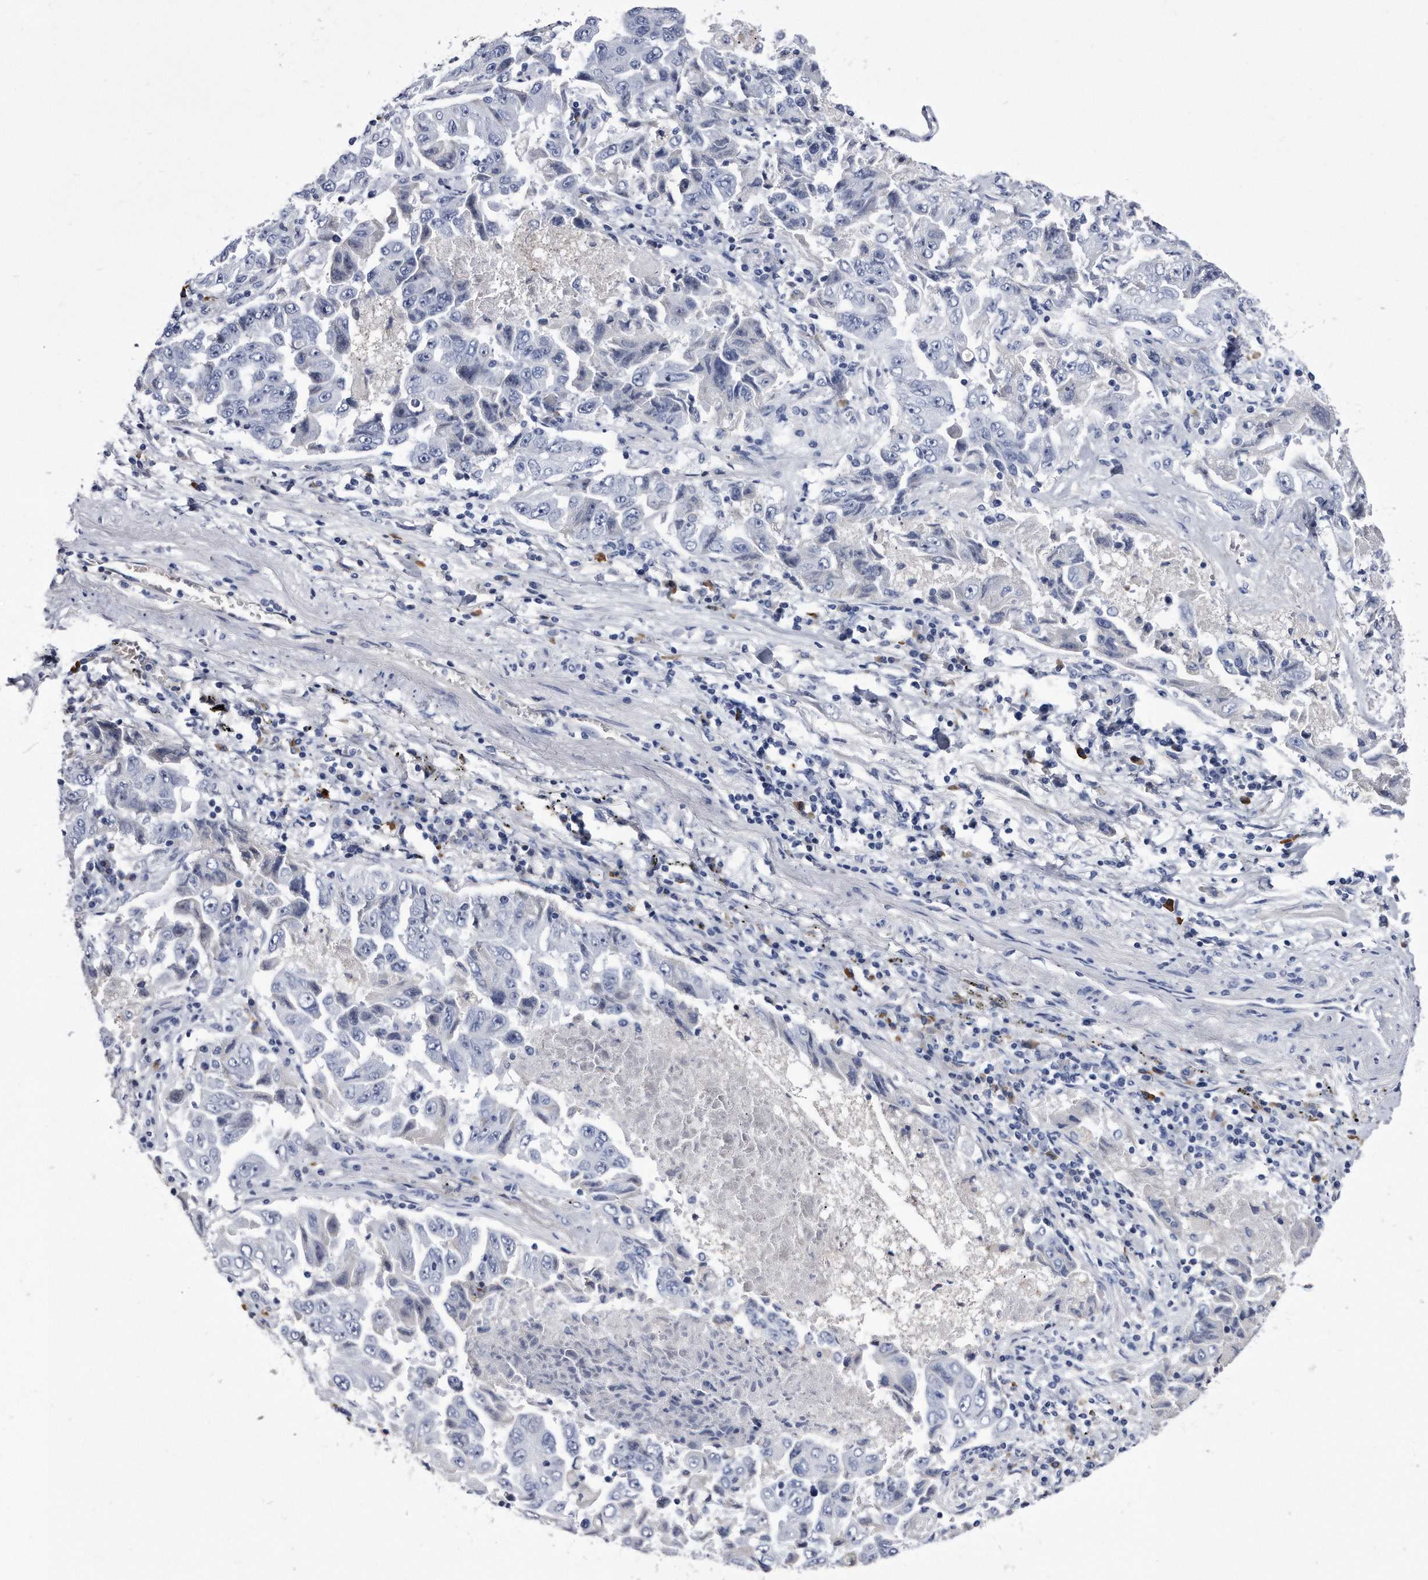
{"staining": {"intensity": "negative", "quantity": "none", "location": "none"}, "tissue": "lung cancer", "cell_type": "Tumor cells", "image_type": "cancer", "snomed": [{"axis": "morphology", "description": "Adenocarcinoma, NOS"}, {"axis": "topography", "description": "Lung"}], "caption": "Adenocarcinoma (lung) was stained to show a protein in brown. There is no significant expression in tumor cells.", "gene": "KCTD8", "patient": {"sex": "female", "age": 51}}